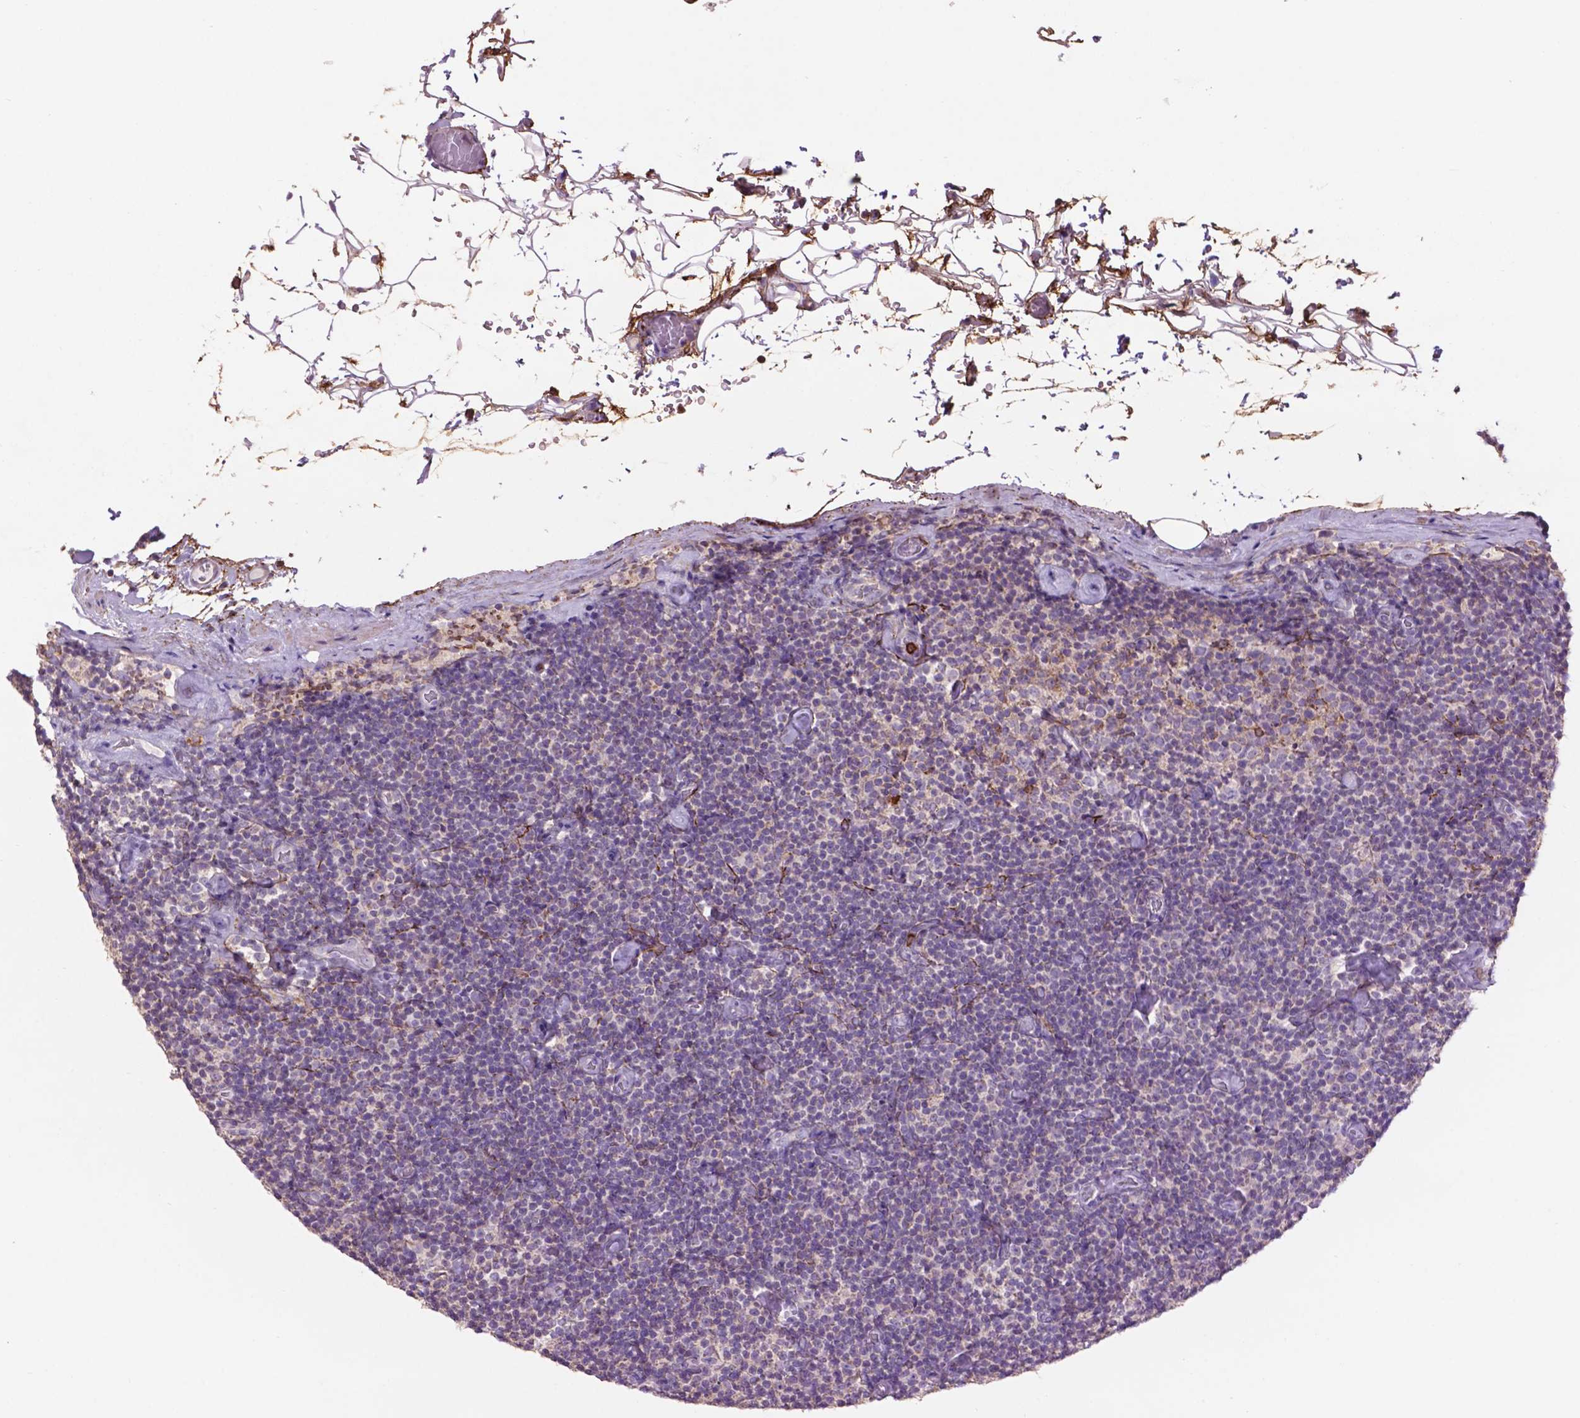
{"staining": {"intensity": "negative", "quantity": "none", "location": "none"}, "tissue": "lymphoma", "cell_type": "Tumor cells", "image_type": "cancer", "snomed": [{"axis": "morphology", "description": "Malignant lymphoma, non-Hodgkin's type, Low grade"}, {"axis": "topography", "description": "Lymph node"}], "caption": "High power microscopy image of an immunohistochemistry (IHC) histopathology image of lymphoma, revealing no significant expression in tumor cells. (Brightfield microscopy of DAB immunohistochemistry (IHC) at high magnification).", "gene": "LRRC3C", "patient": {"sex": "male", "age": 81}}